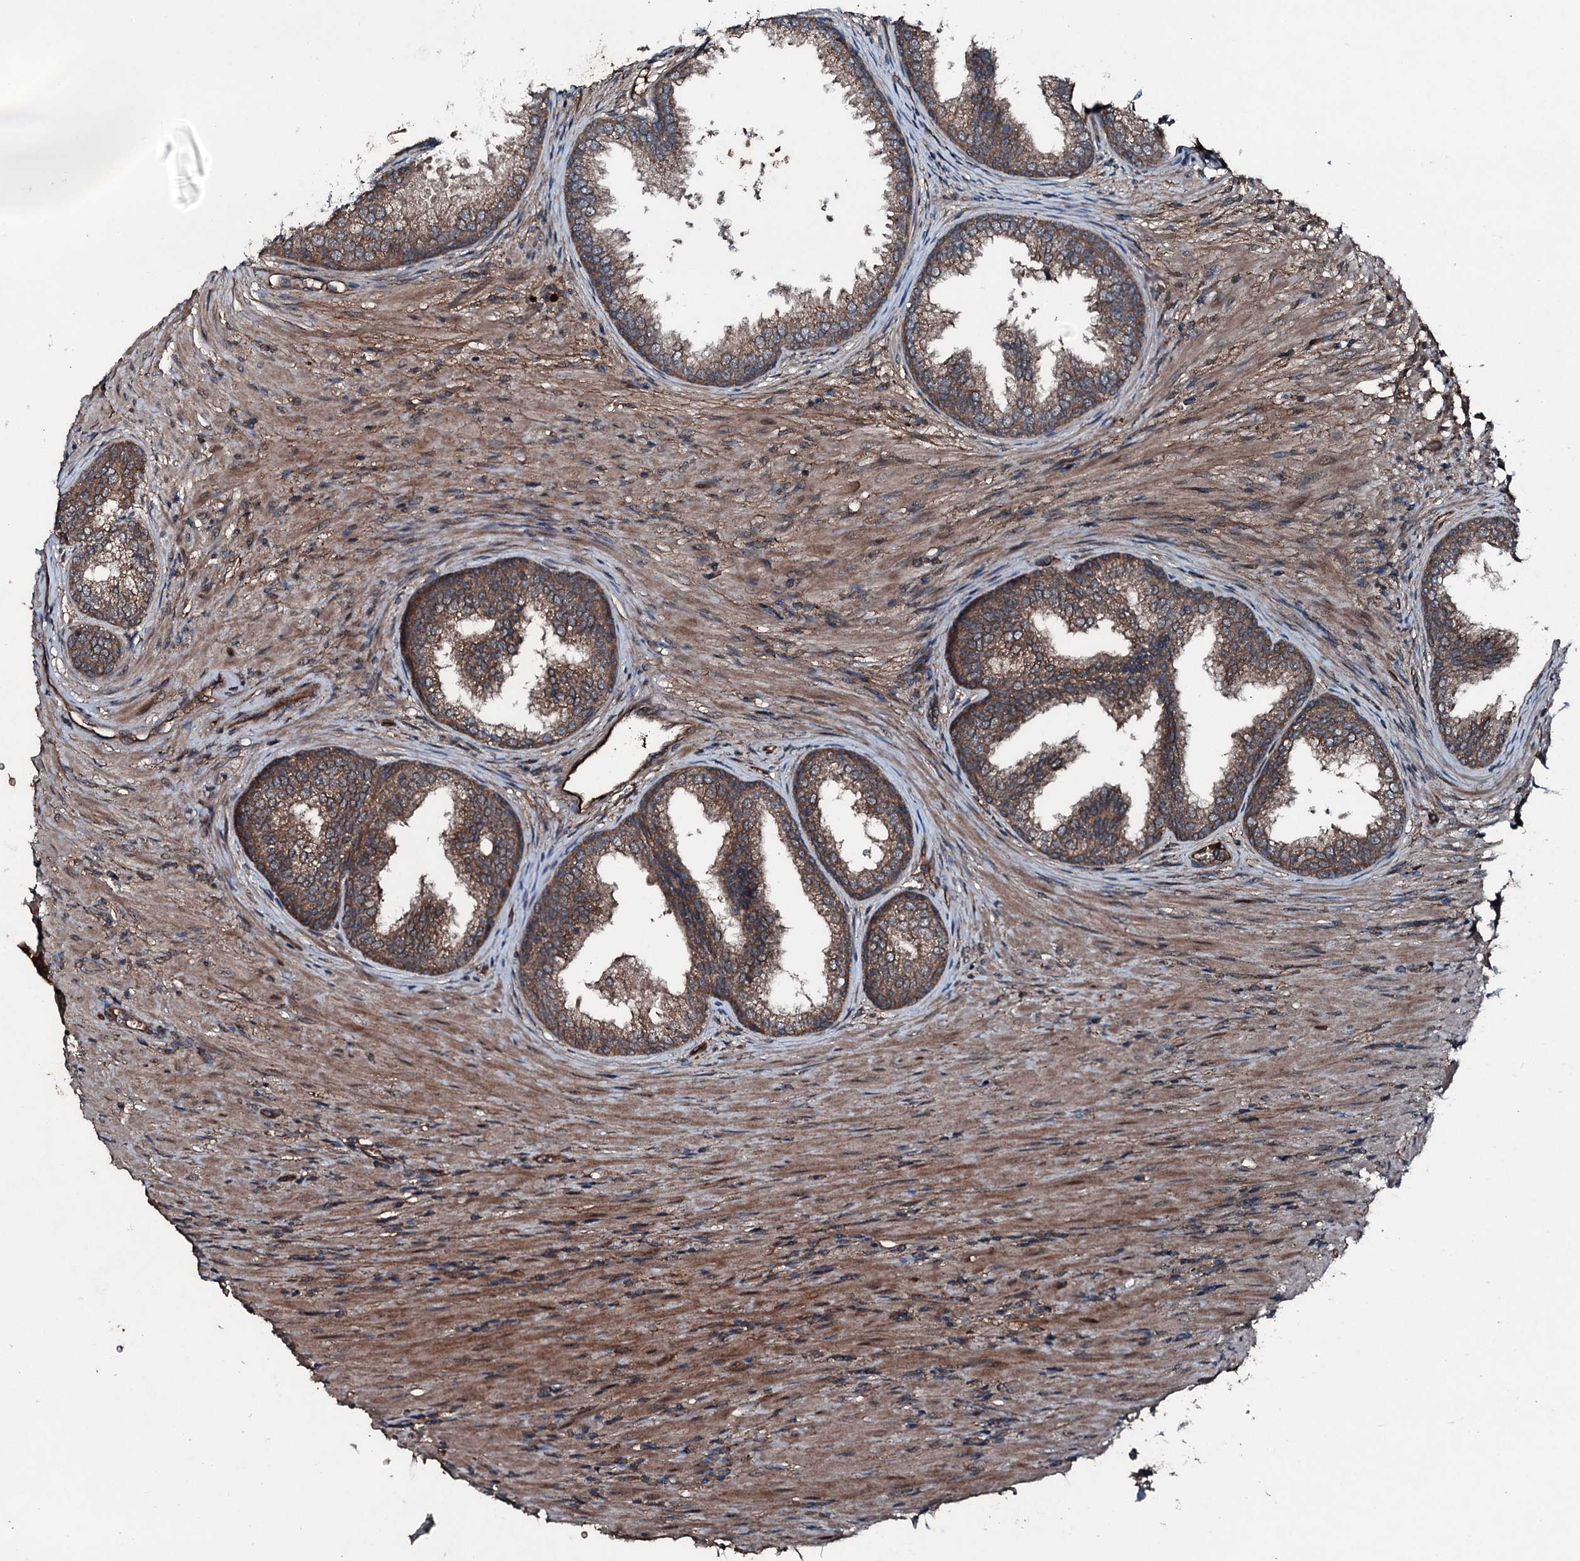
{"staining": {"intensity": "moderate", "quantity": ">75%", "location": "cytoplasmic/membranous"}, "tissue": "prostate", "cell_type": "Glandular cells", "image_type": "normal", "snomed": [{"axis": "morphology", "description": "Normal tissue, NOS"}, {"axis": "topography", "description": "Prostate"}], "caption": "Glandular cells exhibit medium levels of moderate cytoplasmic/membranous expression in approximately >75% of cells in benign human prostate. Nuclei are stained in blue.", "gene": "TRIM7", "patient": {"sex": "male", "age": 76}}